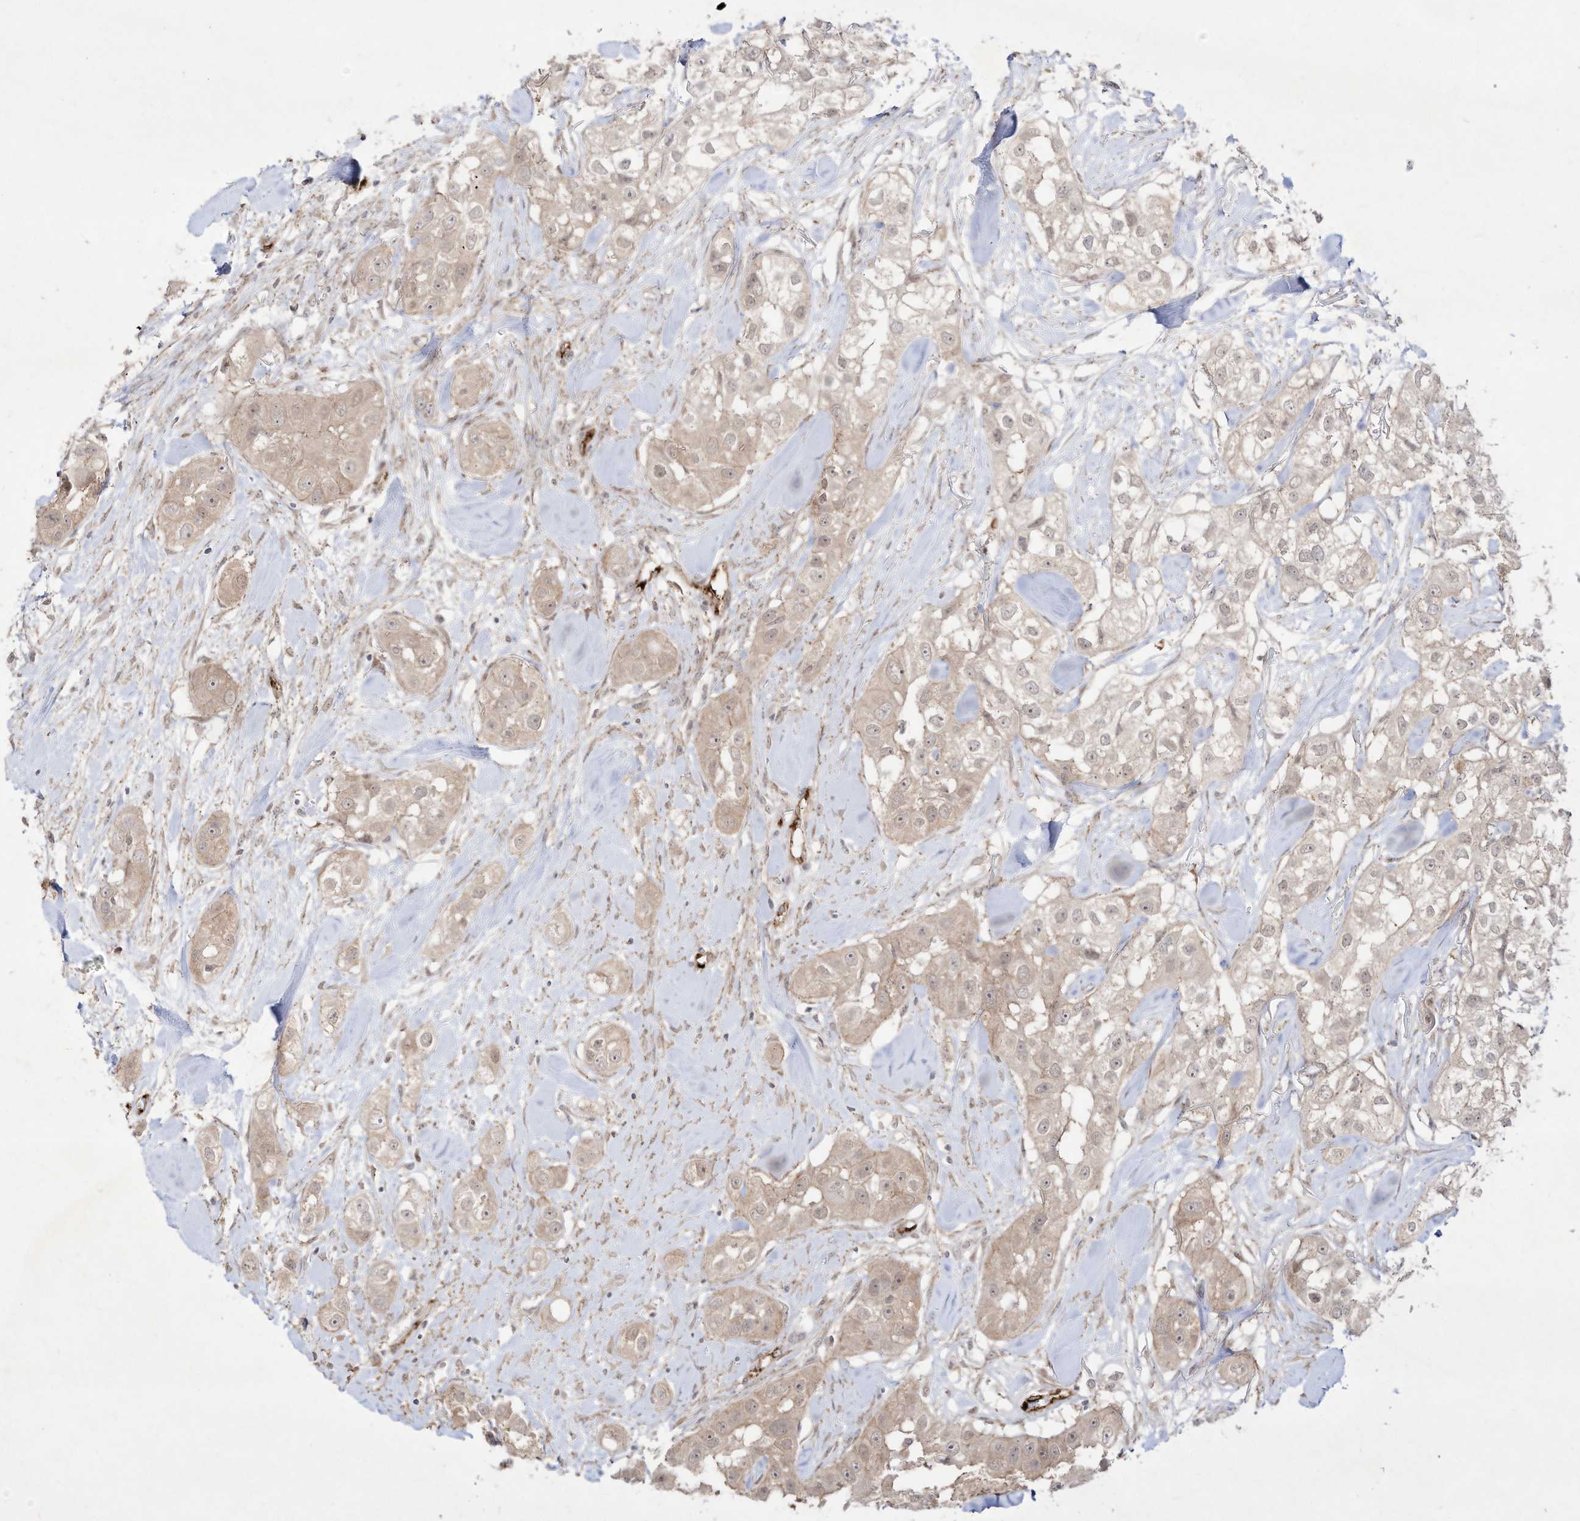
{"staining": {"intensity": "weak", "quantity": ">75%", "location": "cytoplasmic/membranous"}, "tissue": "head and neck cancer", "cell_type": "Tumor cells", "image_type": "cancer", "snomed": [{"axis": "morphology", "description": "Normal tissue, NOS"}, {"axis": "morphology", "description": "Squamous cell carcinoma, NOS"}, {"axis": "topography", "description": "Skeletal muscle"}, {"axis": "topography", "description": "Head-Neck"}], "caption": "A high-resolution histopathology image shows immunohistochemistry (IHC) staining of squamous cell carcinoma (head and neck), which reveals weak cytoplasmic/membranous expression in about >75% of tumor cells. (DAB (3,3'-diaminobenzidine) = brown stain, brightfield microscopy at high magnification).", "gene": "ZGRF1", "patient": {"sex": "male", "age": 51}}